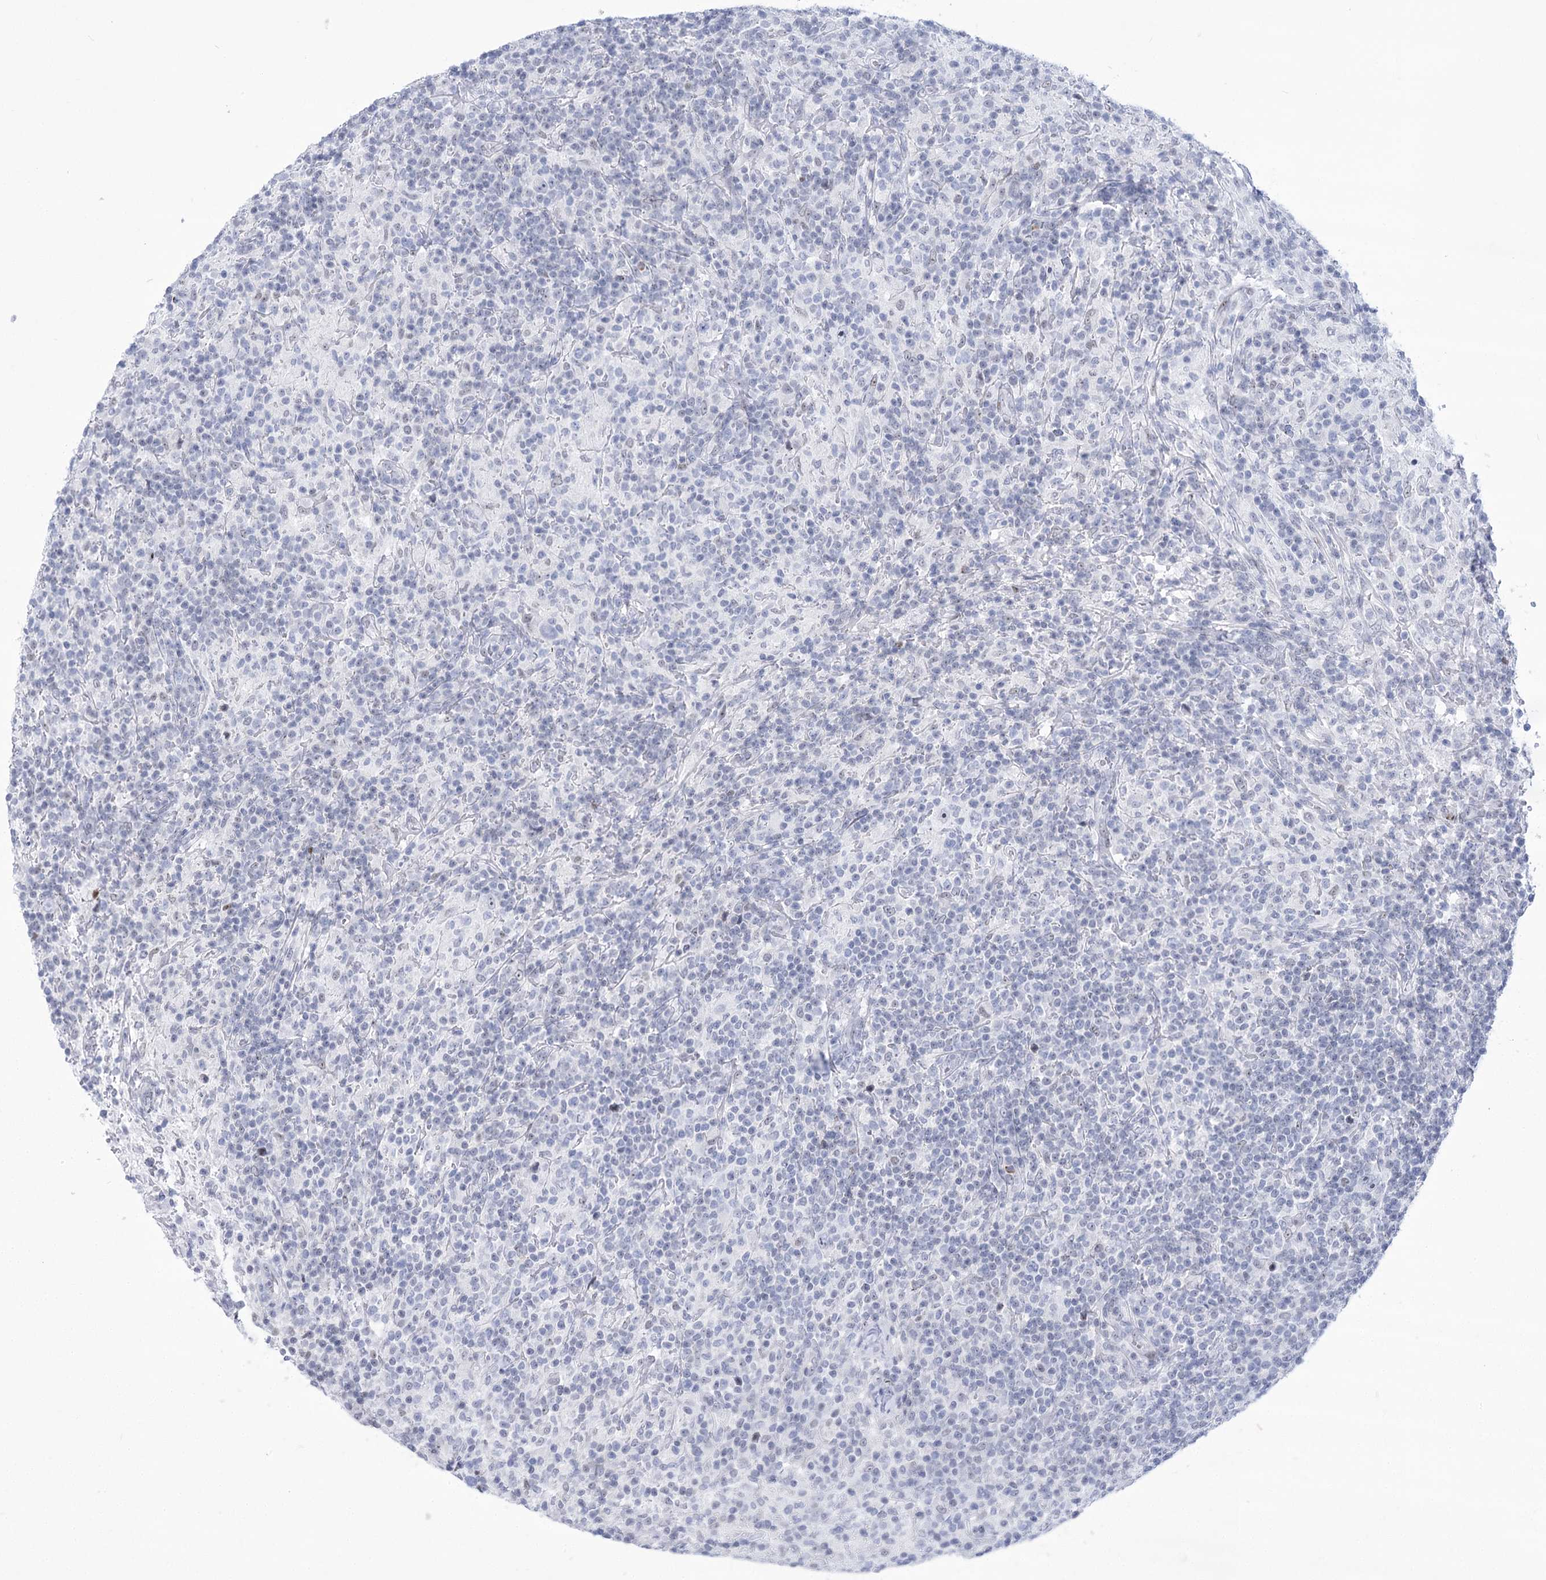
{"staining": {"intensity": "negative", "quantity": "none", "location": "none"}, "tissue": "lymphoma", "cell_type": "Tumor cells", "image_type": "cancer", "snomed": [{"axis": "morphology", "description": "Hodgkin's disease, NOS"}, {"axis": "topography", "description": "Lymph node"}], "caption": "Immunohistochemistry (IHC) photomicrograph of Hodgkin's disease stained for a protein (brown), which shows no staining in tumor cells.", "gene": "HORMAD1", "patient": {"sex": "male", "age": 70}}